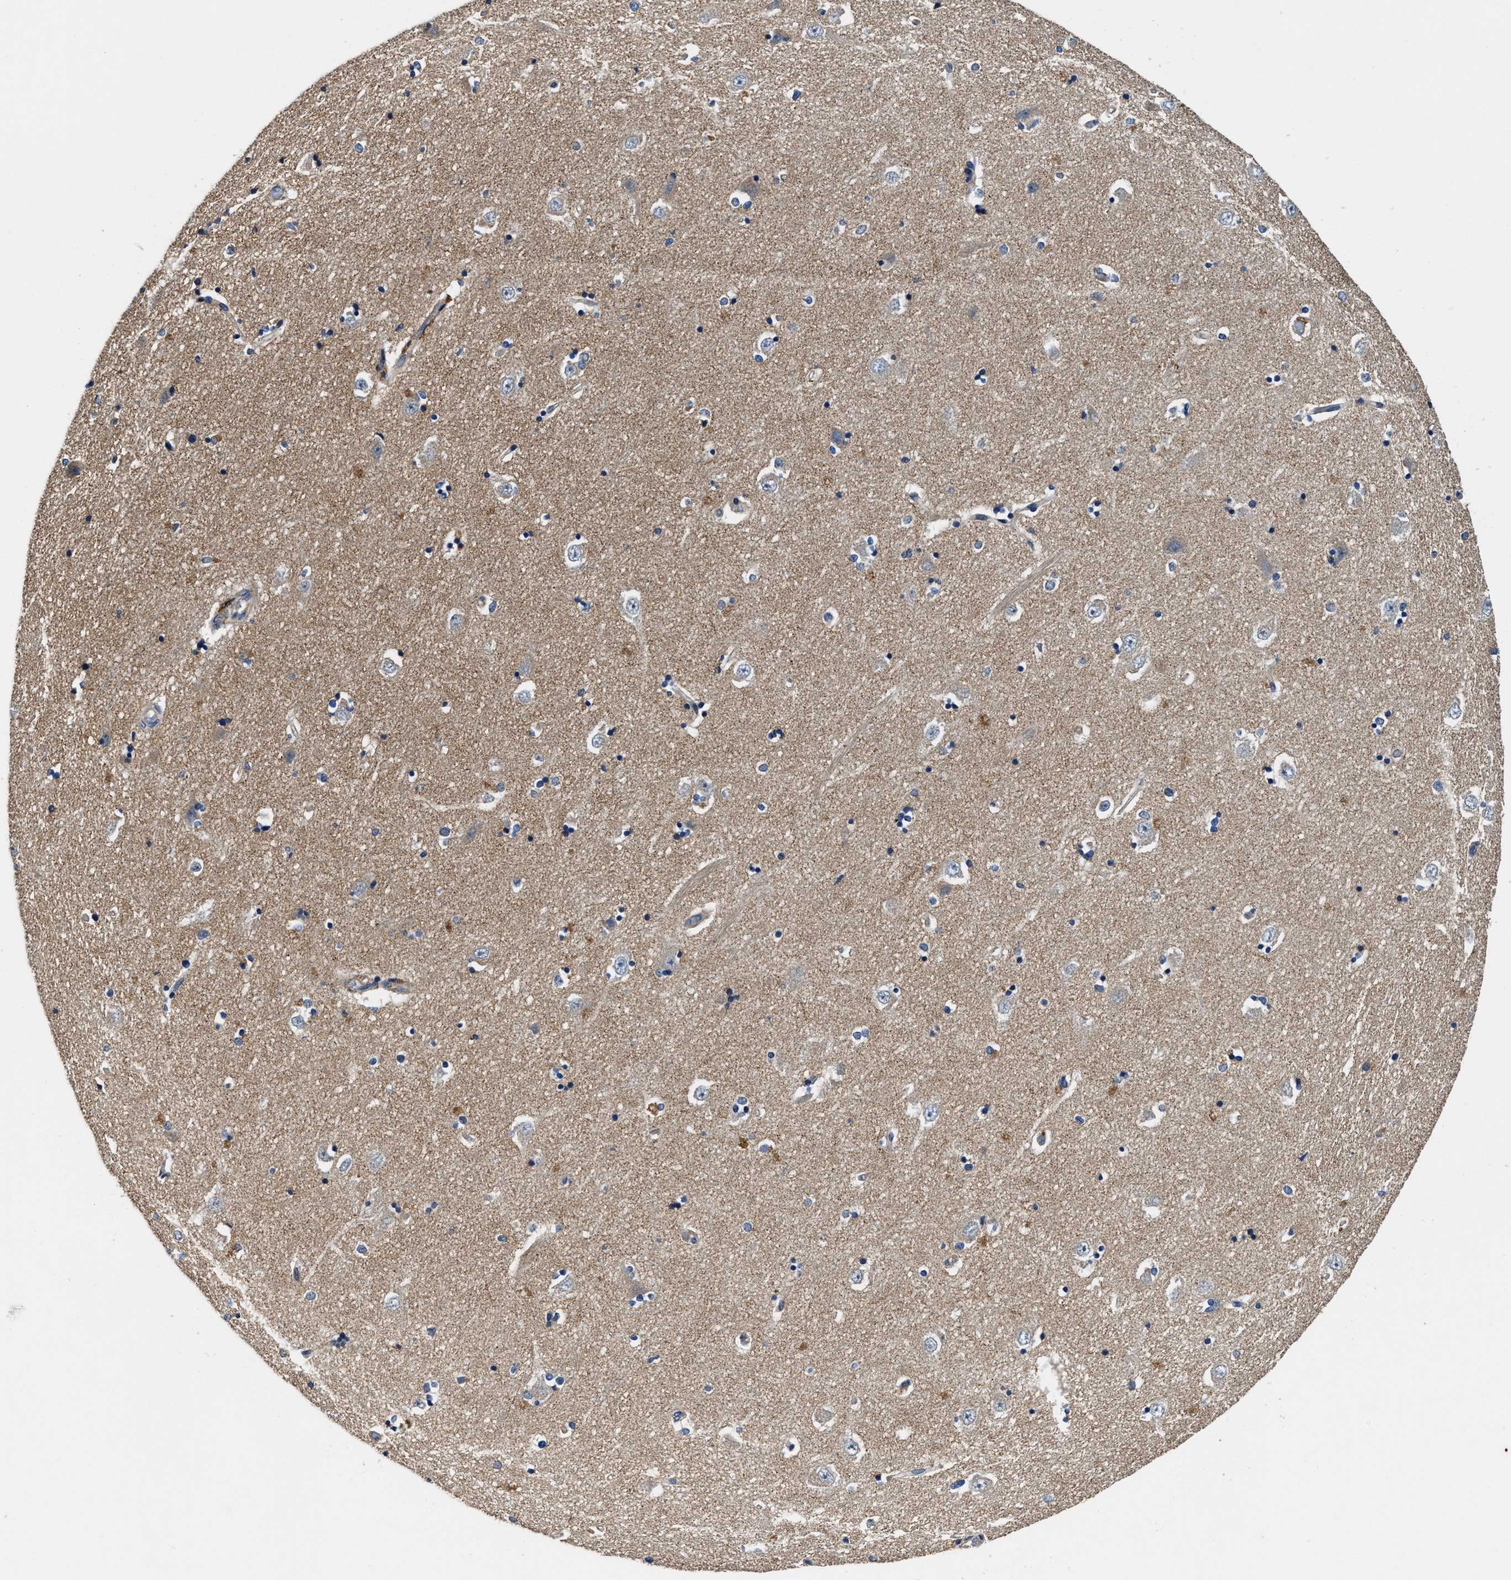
{"staining": {"intensity": "weak", "quantity": "<25%", "location": "cytoplasmic/membranous"}, "tissue": "hippocampus", "cell_type": "Glial cells", "image_type": "normal", "snomed": [{"axis": "morphology", "description": "Normal tissue, NOS"}, {"axis": "topography", "description": "Hippocampus"}], "caption": "Immunohistochemistry photomicrograph of normal hippocampus: hippocampus stained with DAB exhibits no significant protein expression in glial cells.", "gene": "PTAR1", "patient": {"sex": "male", "age": 45}}